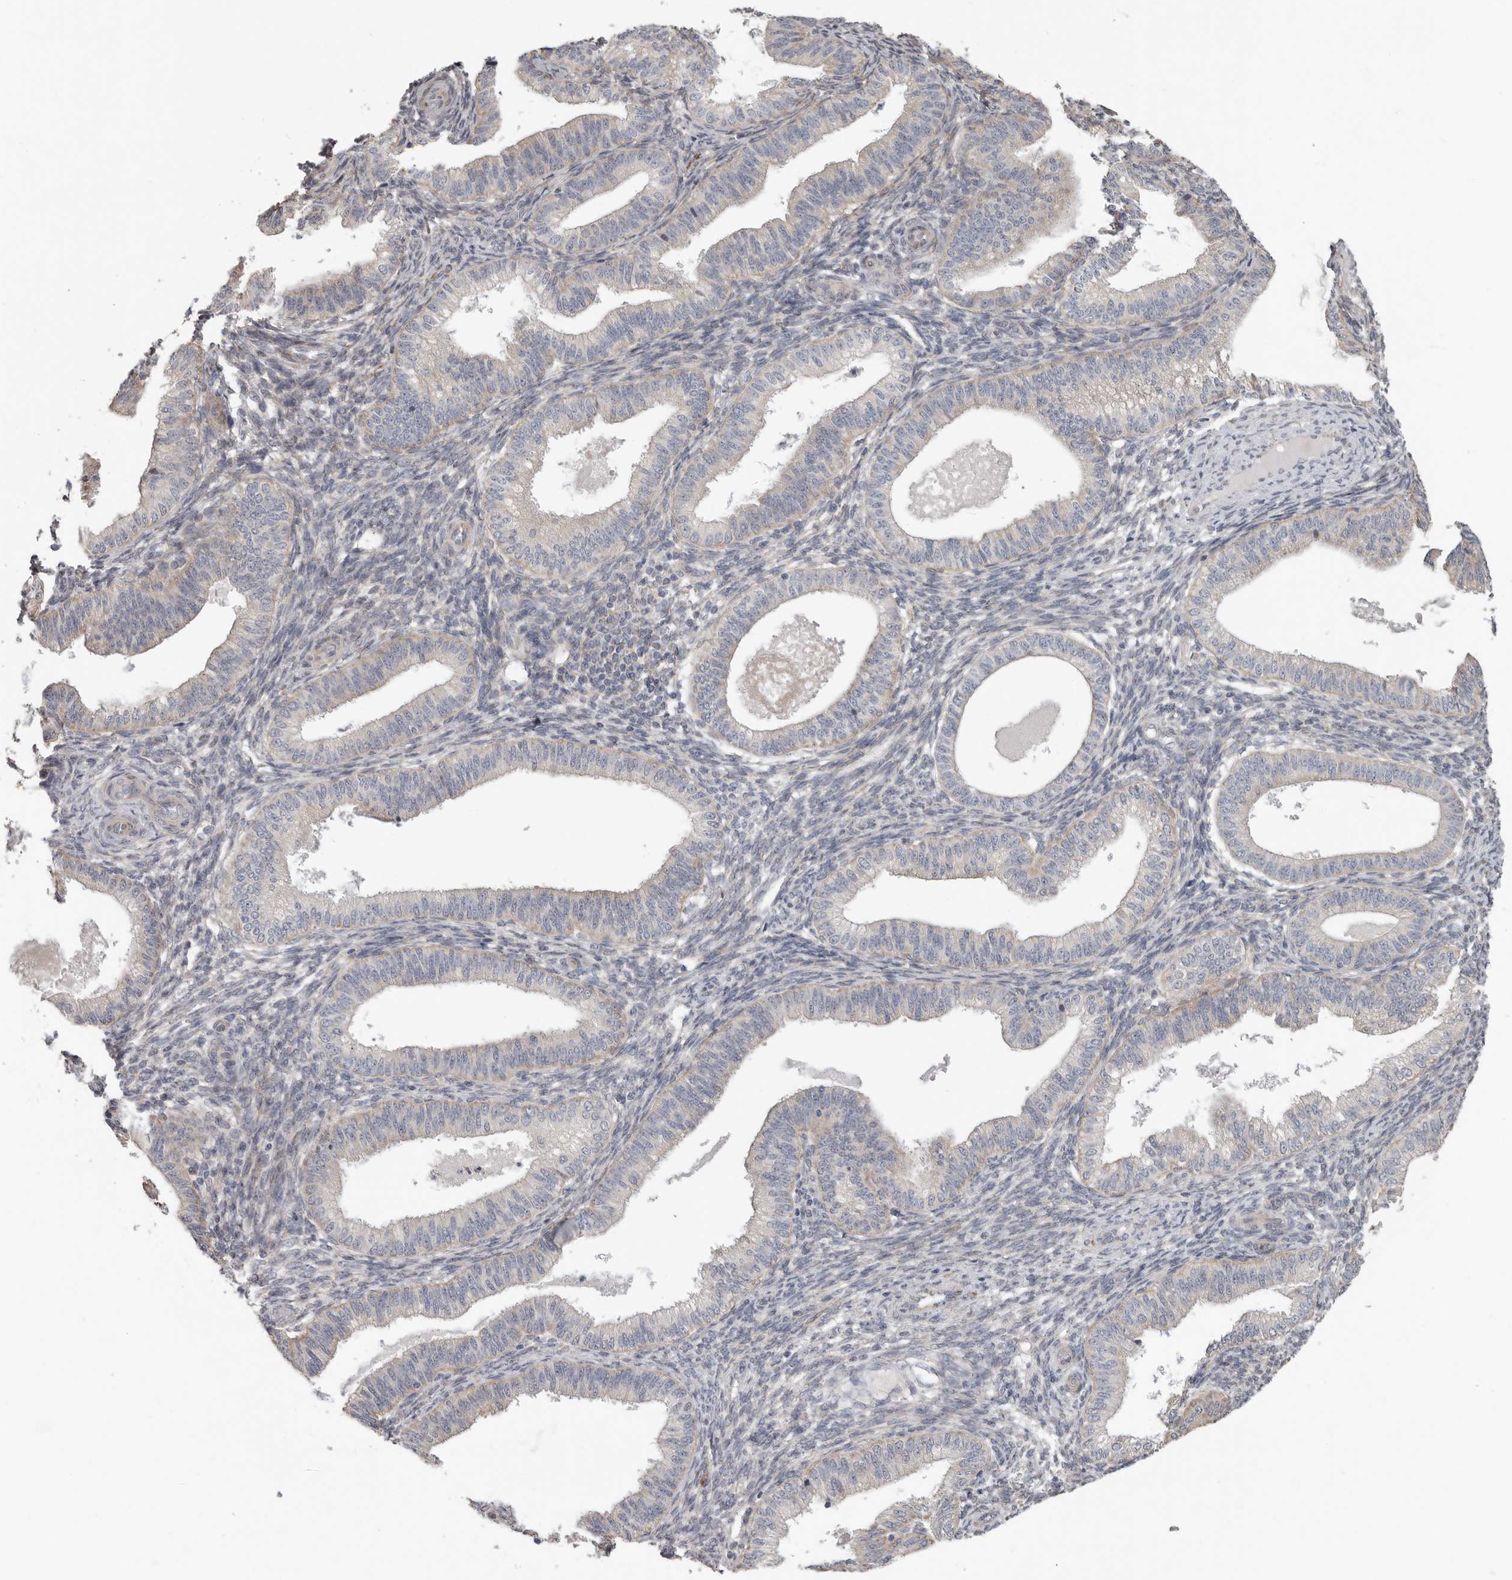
{"staining": {"intensity": "negative", "quantity": "none", "location": "none"}, "tissue": "endometrium", "cell_type": "Cells in endometrial stroma", "image_type": "normal", "snomed": [{"axis": "morphology", "description": "Normal tissue, NOS"}, {"axis": "topography", "description": "Endometrium"}], "caption": "Immunohistochemical staining of normal endometrium reveals no significant expression in cells in endometrial stroma.", "gene": "UNK", "patient": {"sex": "female", "age": 39}}